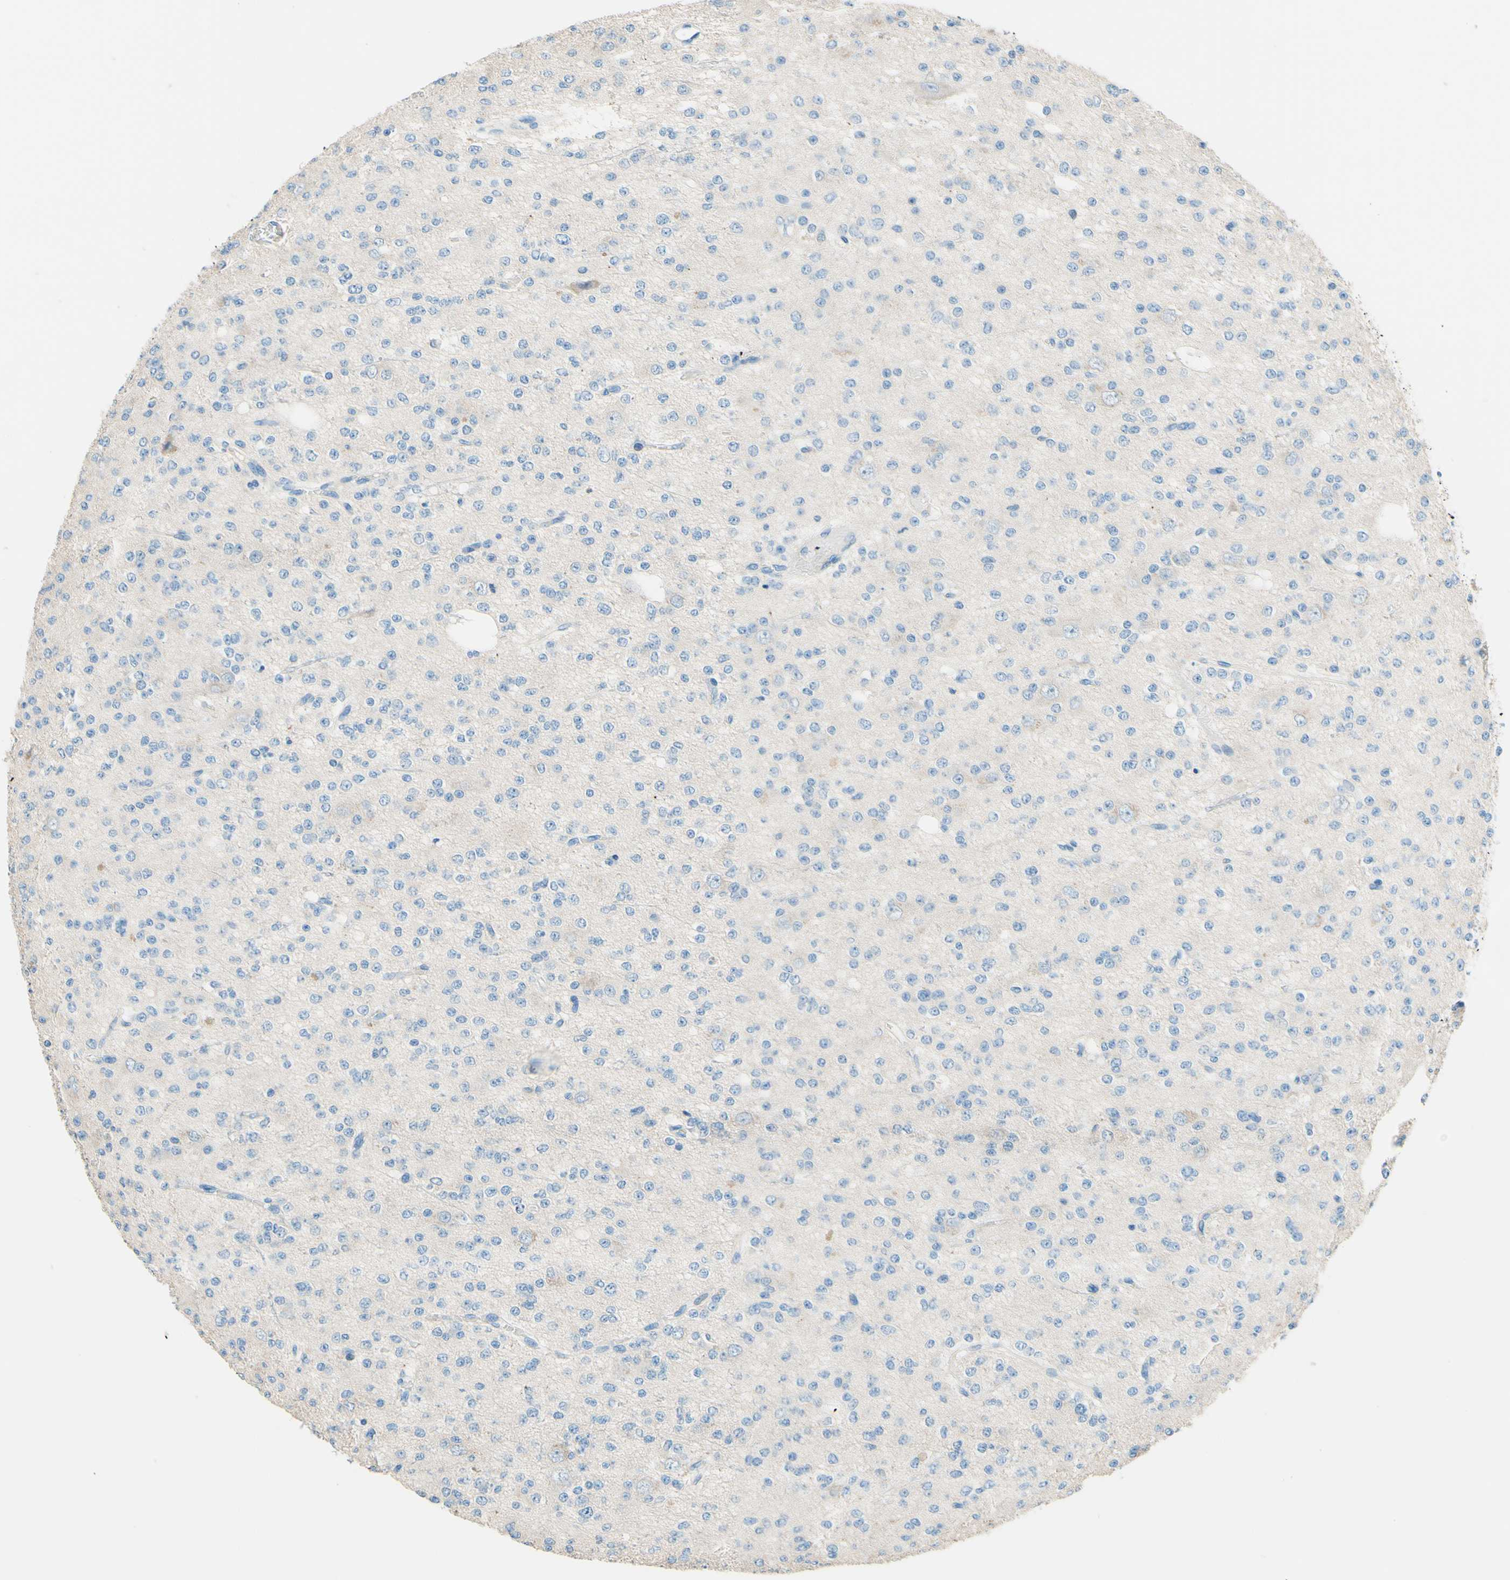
{"staining": {"intensity": "negative", "quantity": "none", "location": "none"}, "tissue": "glioma", "cell_type": "Tumor cells", "image_type": "cancer", "snomed": [{"axis": "morphology", "description": "Glioma, malignant, Low grade"}, {"axis": "topography", "description": "Brain"}], "caption": "This is an immunohistochemistry photomicrograph of low-grade glioma (malignant). There is no staining in tumor cells.", "gene": "PASD1", "patient": {"sex": "male", "age": 38}}